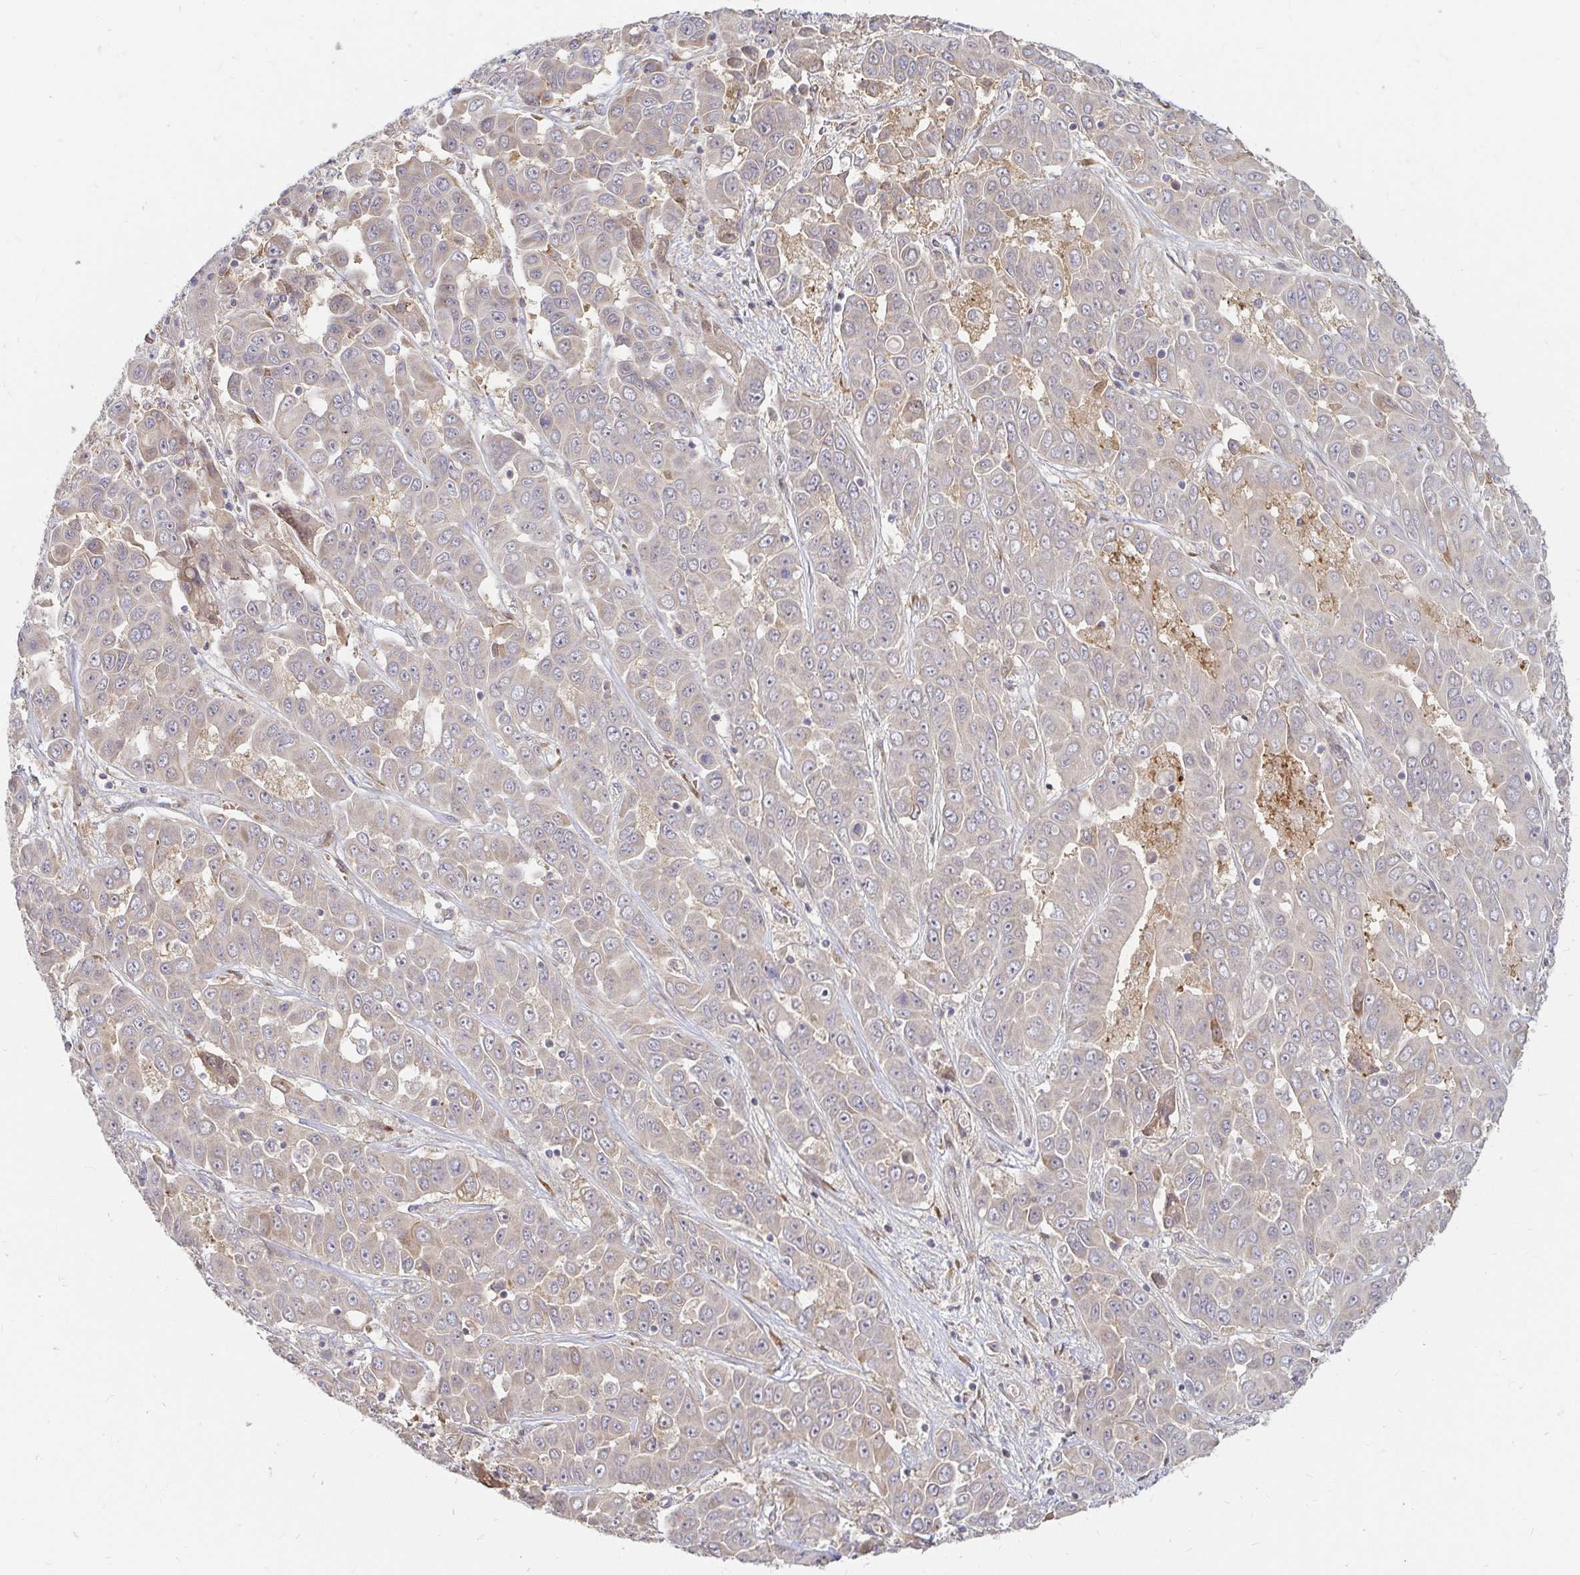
{"staining": {"intensity": "negative", "quantity": "none", "location": "none"}, "tissue": "liver cancer", "cell_type": "Tumor cells", "image_type": "cancer", "snomed": [{"axis": "morphology", "description": "Cholangiocarcinoma"}, {"axis": "topography", "description": "Liver"}], "caption": "Histopathology image shows no significant protein expression in tumor cells of cholangiocarcinoma (liver).", "gene": "CAST", "patient": {"sex": "female", "age": 52}}